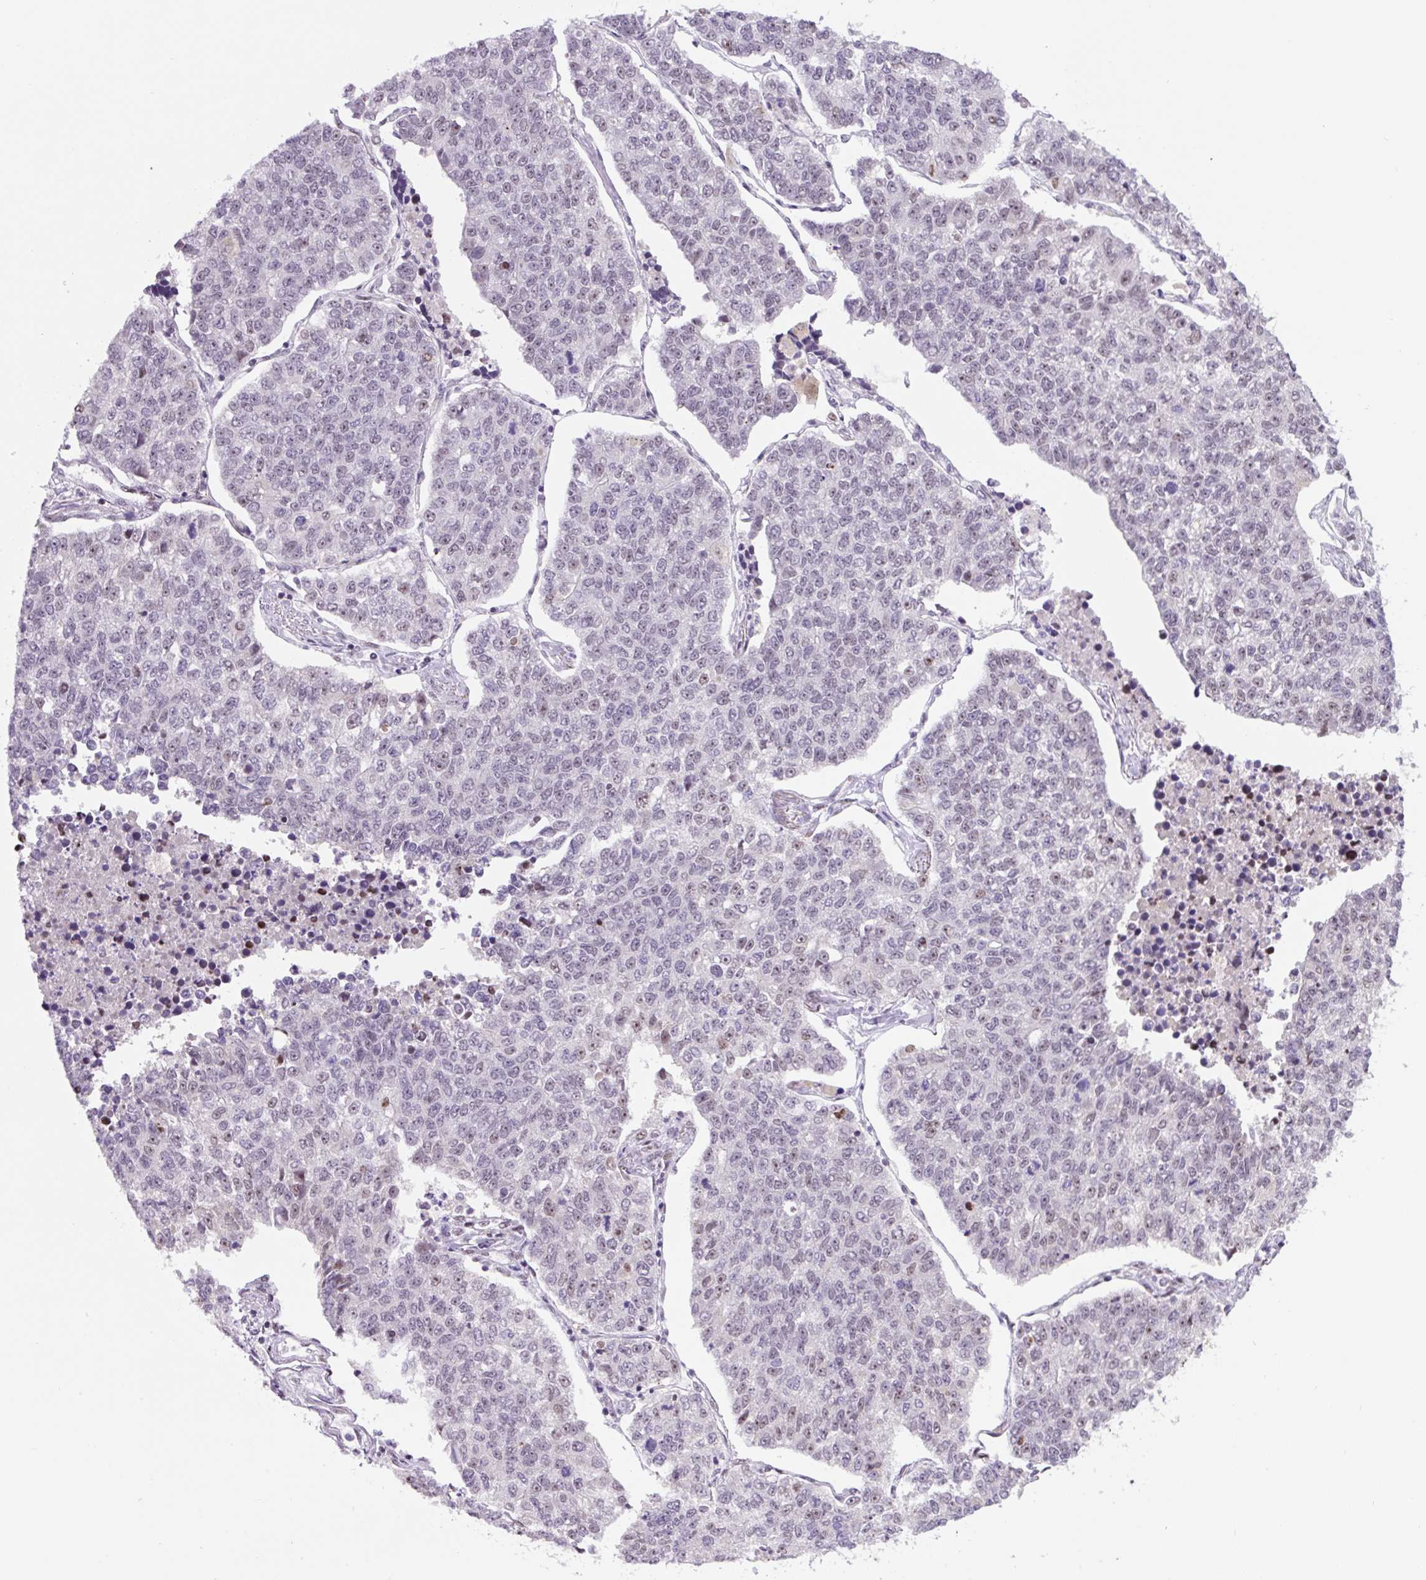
{"staining": {"intensity": "negative", "quantity": "none", "location": "none"}, "tissue": "lung cancer", "cell_type": "Tumor cells", "image_type": "cancer", "snomed": [{"axis": "morphology", "description": "Adenocarcinoma, NOS"}, {"axis": "topography", "description": "Lung"}], "caption": "An image of human lung adenocarcinoma is negative for staining in tumor cells. (DAB (3,3'-diaminobenzidine) immunohistochemistry with hematoxylin counter stain).", "gene": "TAF1A", "patient": {"sex": "male", "age": 49}}